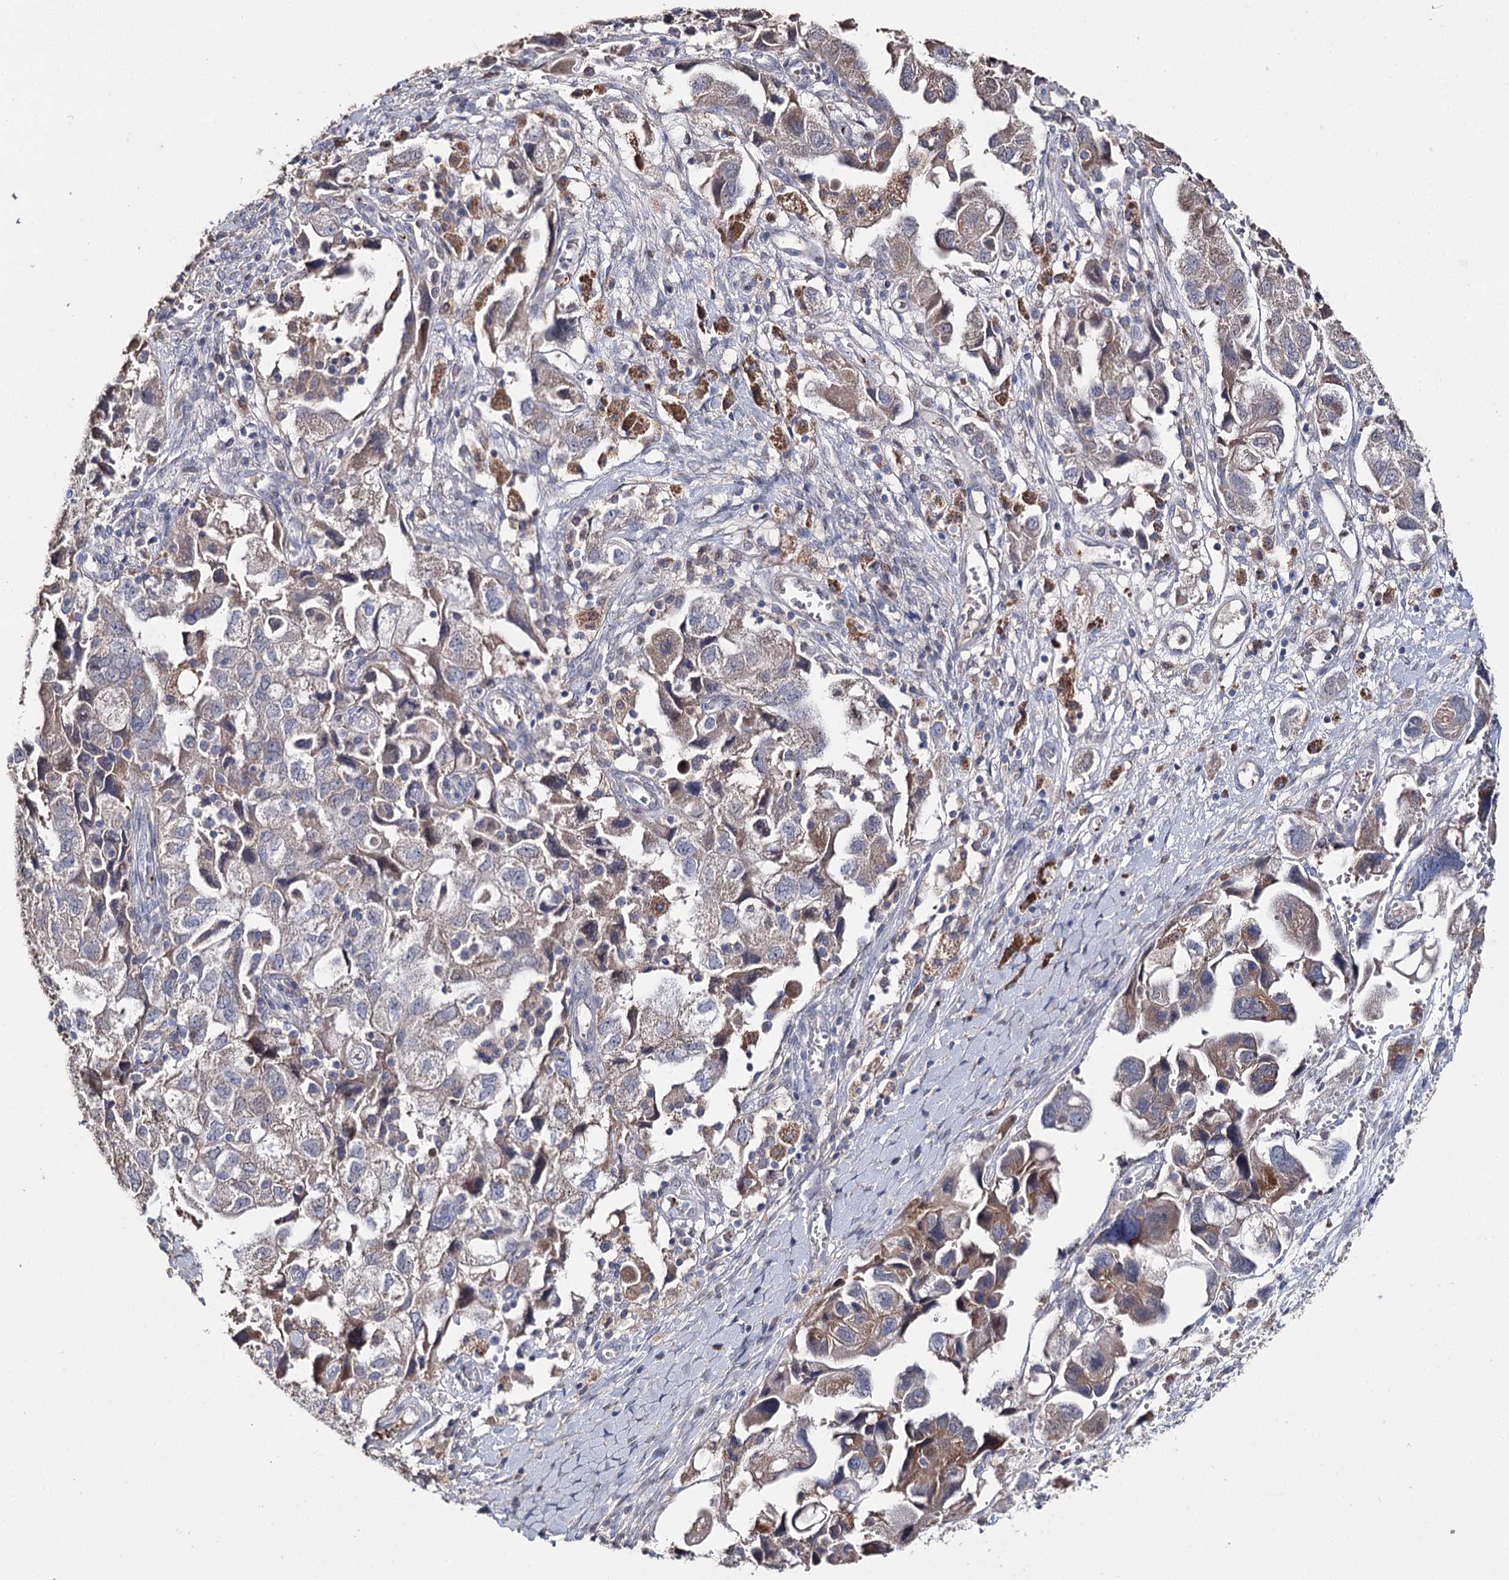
{"staining": {"intensity": "moderate", "quantity": "<25%", "location": "cytoplasmic/membranous"}, "tissue": "ovarian cancer", "cell_type": "Tumor cells", "image_type": "cancer", "snomed": [{"axis": "morphology", "description": "Carcinoma, NOS"}, {"axis": "morphology", "description": "Cystadenocarcinoma, serous, NOS"}, {"axis": "topography", "description": "Ovary"}], "caption": "Tumor cells show moderate cytoplasmic/membranous expression in about <25% of cells in ovarian cancer (carcinoma).", "gene": "DNAH6", "patient": {"sex": "female", "age": 69}}